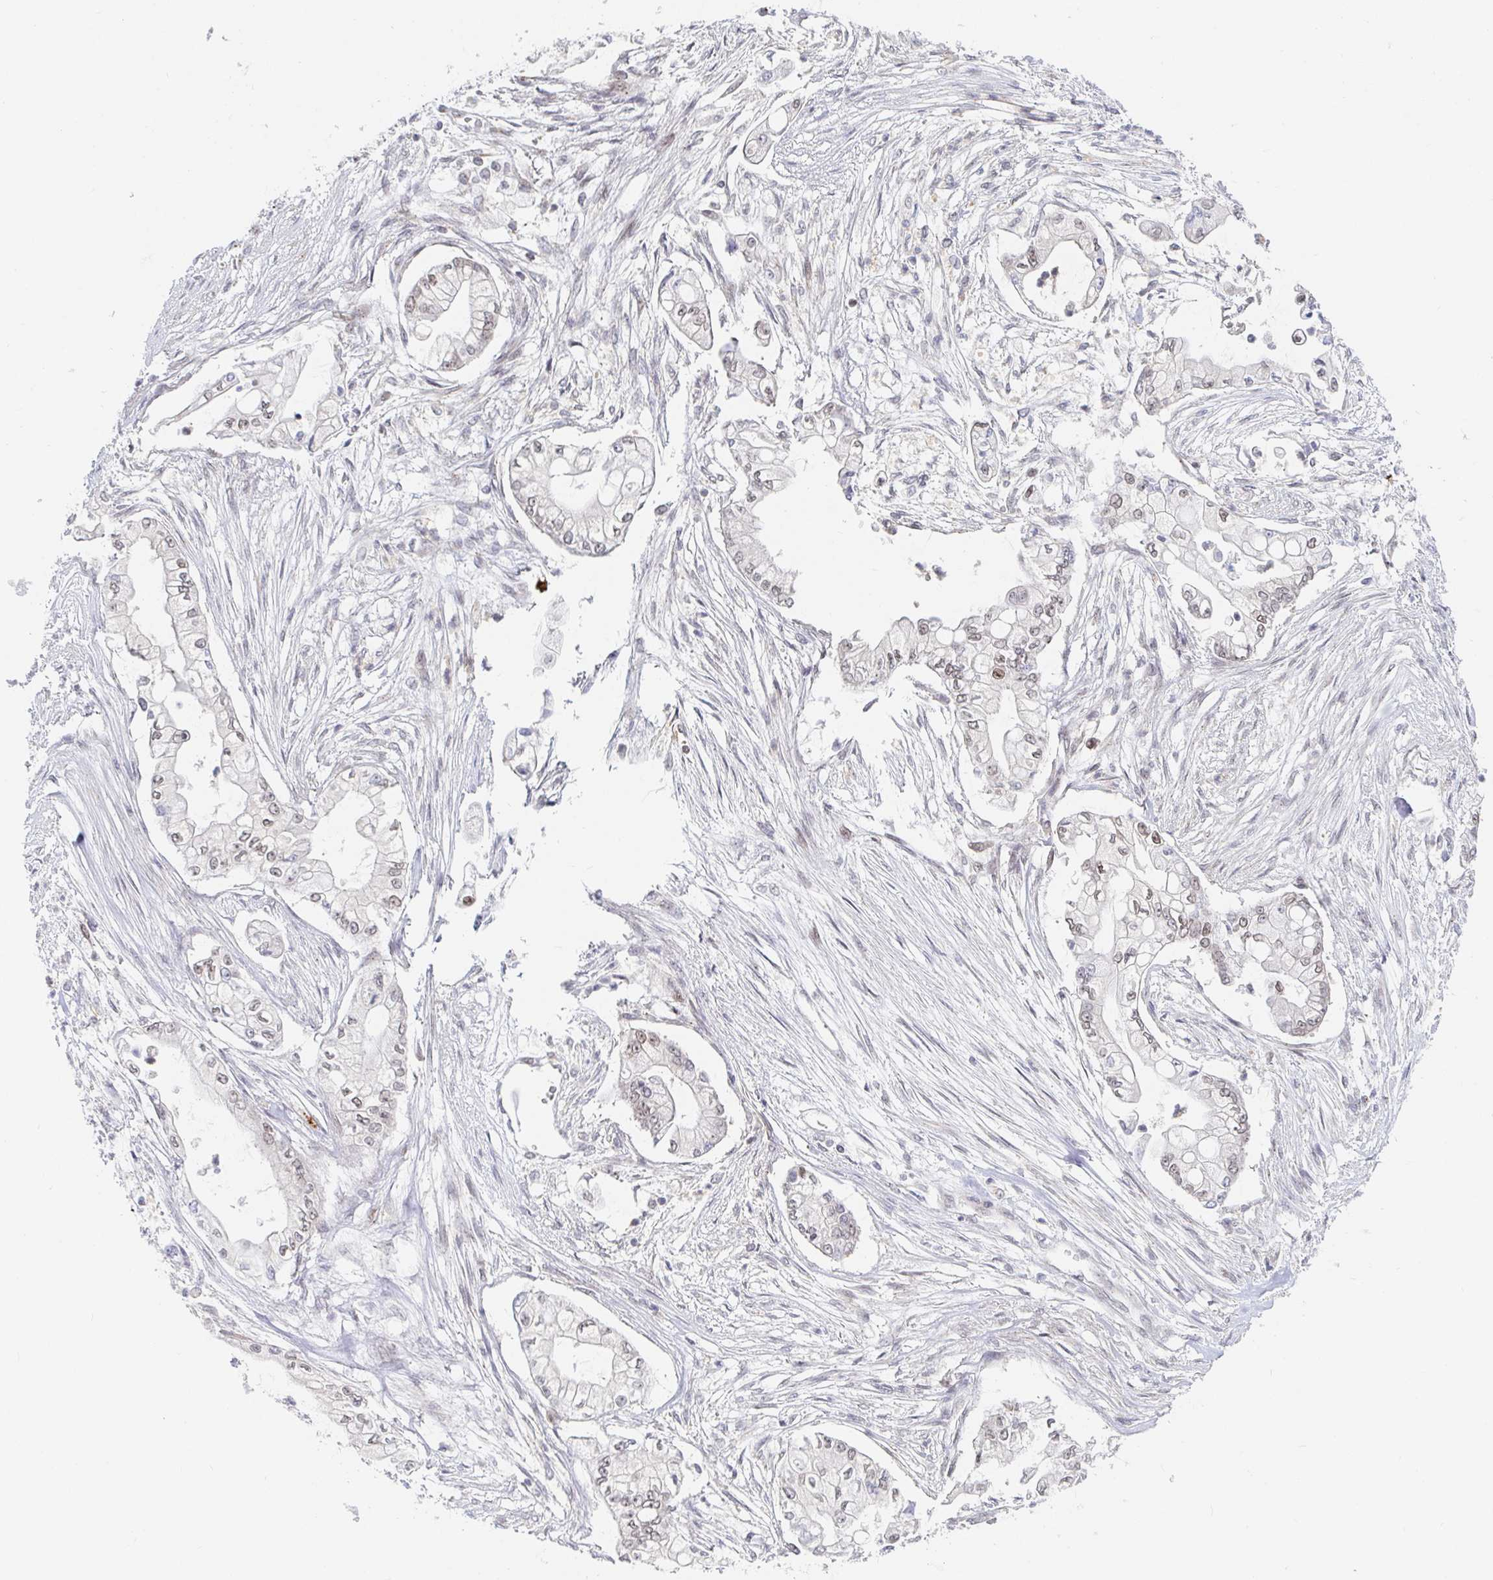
{"staining": {"intensity": "weak", "quantity": "25%-75%", "location": "nuclear"}, "tissue": "pancreatic cancer", "cell_type": "Tumor cells", "image_type": "cancer", "snomed": [{"axis": "morphology", "description": "Adenocarcinoma, NOS"}, {"axis": "topography", "description": "Pancreas"}], "caption": "Human pancreatic cancer stained with a protein marker demonstrates weak staining in tumor cells.", "gene": "CHD2", "patient": {"sex": "female", "age": 69}}